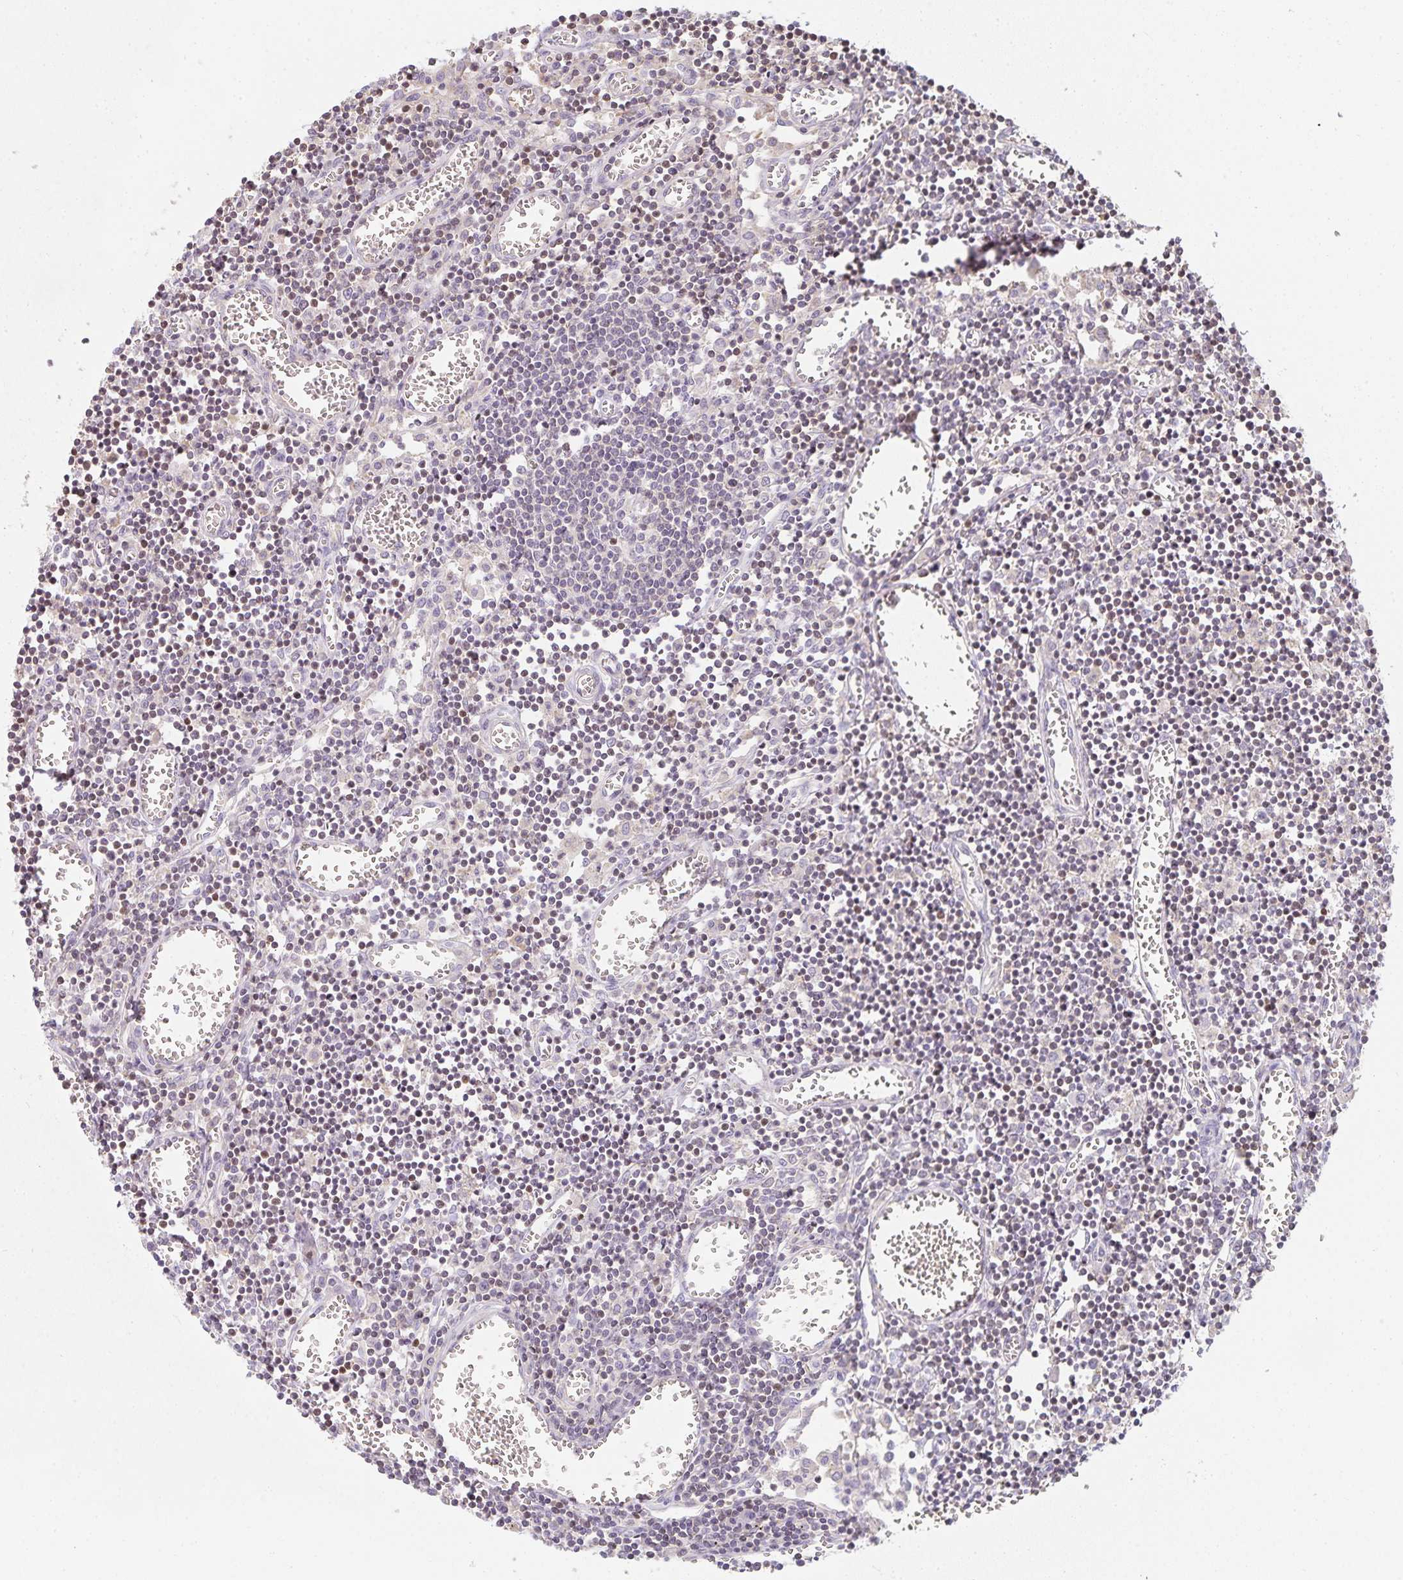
{"staining": {"intensity": "negative", "quantity": "none", "location": "none"}, "tissue": "lymph node", "cell_type": "Germinal center cells", "image_type": "normal", "snomed": [{"axis": "morphology", "description": "Normal tissue, NOS"}, {"axis": "topography", "description": "Lymph node"}], "caption": "Immunohistochemistry (IHC) of unremarkable lymph node demonstrates no staining in germinal center cells.", "gene": "GATA3", "patient": {"sex": "male", "age": 66}}